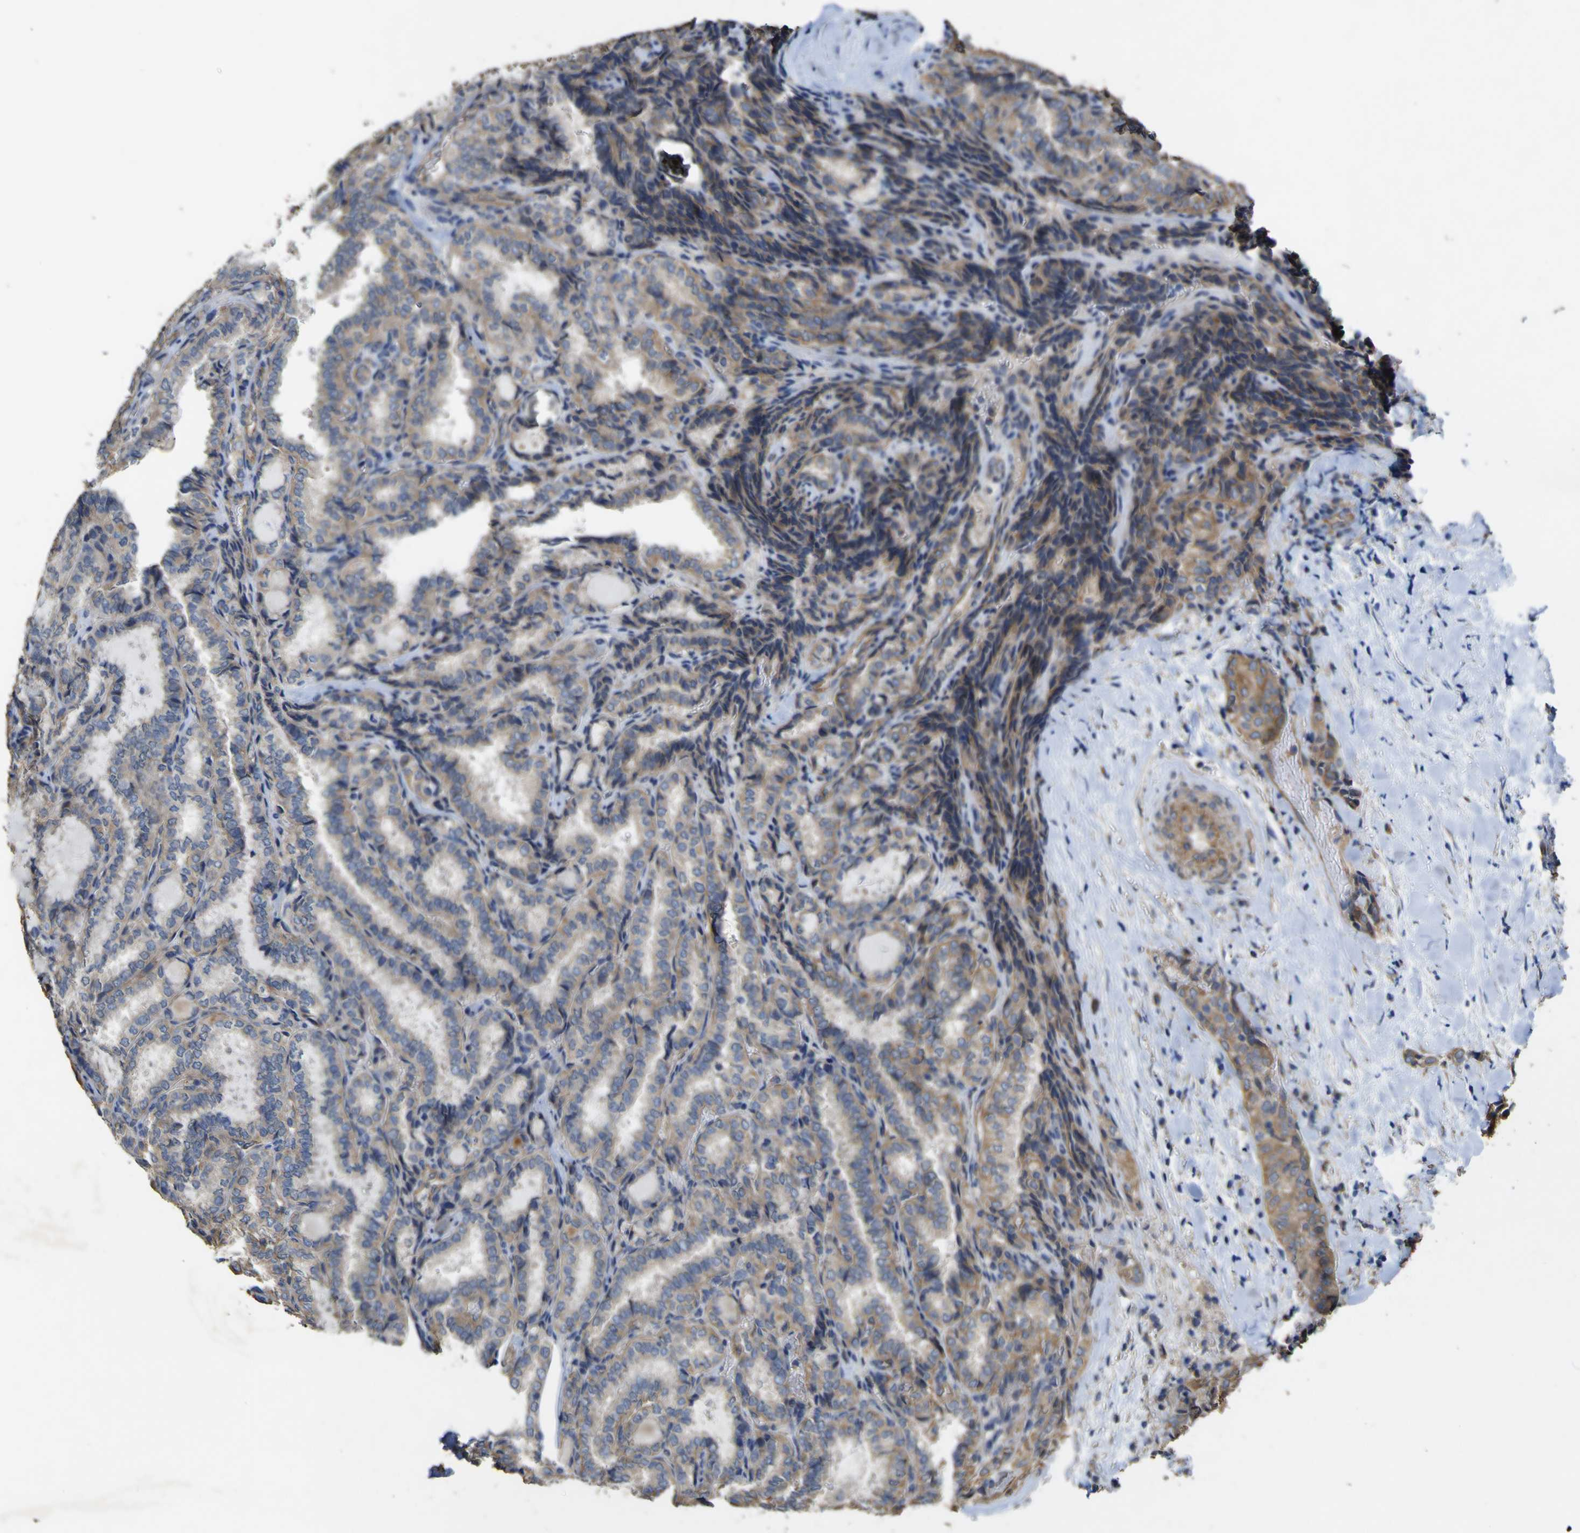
{"staining": {"intensity": "weak", "quantity": ">75%", "location": "cytoplasmic/membranous"}, "tissue": "thyroid cancer", "cell_type": "Tumor cells", "image_type": "cancer", "snomed": [{"axis": "morphology", "description": "Papillary adenocarcinoma, NOS"}, {"axis": "topography", "description": "Thyroid gland"}], "caption": "Immunohistochemical staining of human thyroid cancer (papillary adenocarcinoma) demonstrates low levels of weak cytoplasmic/membranous protein positivity in approximately >75% of tumor cells.", "gene": "TNFSF15", "patient": {"sex": "male", "age": 87}}